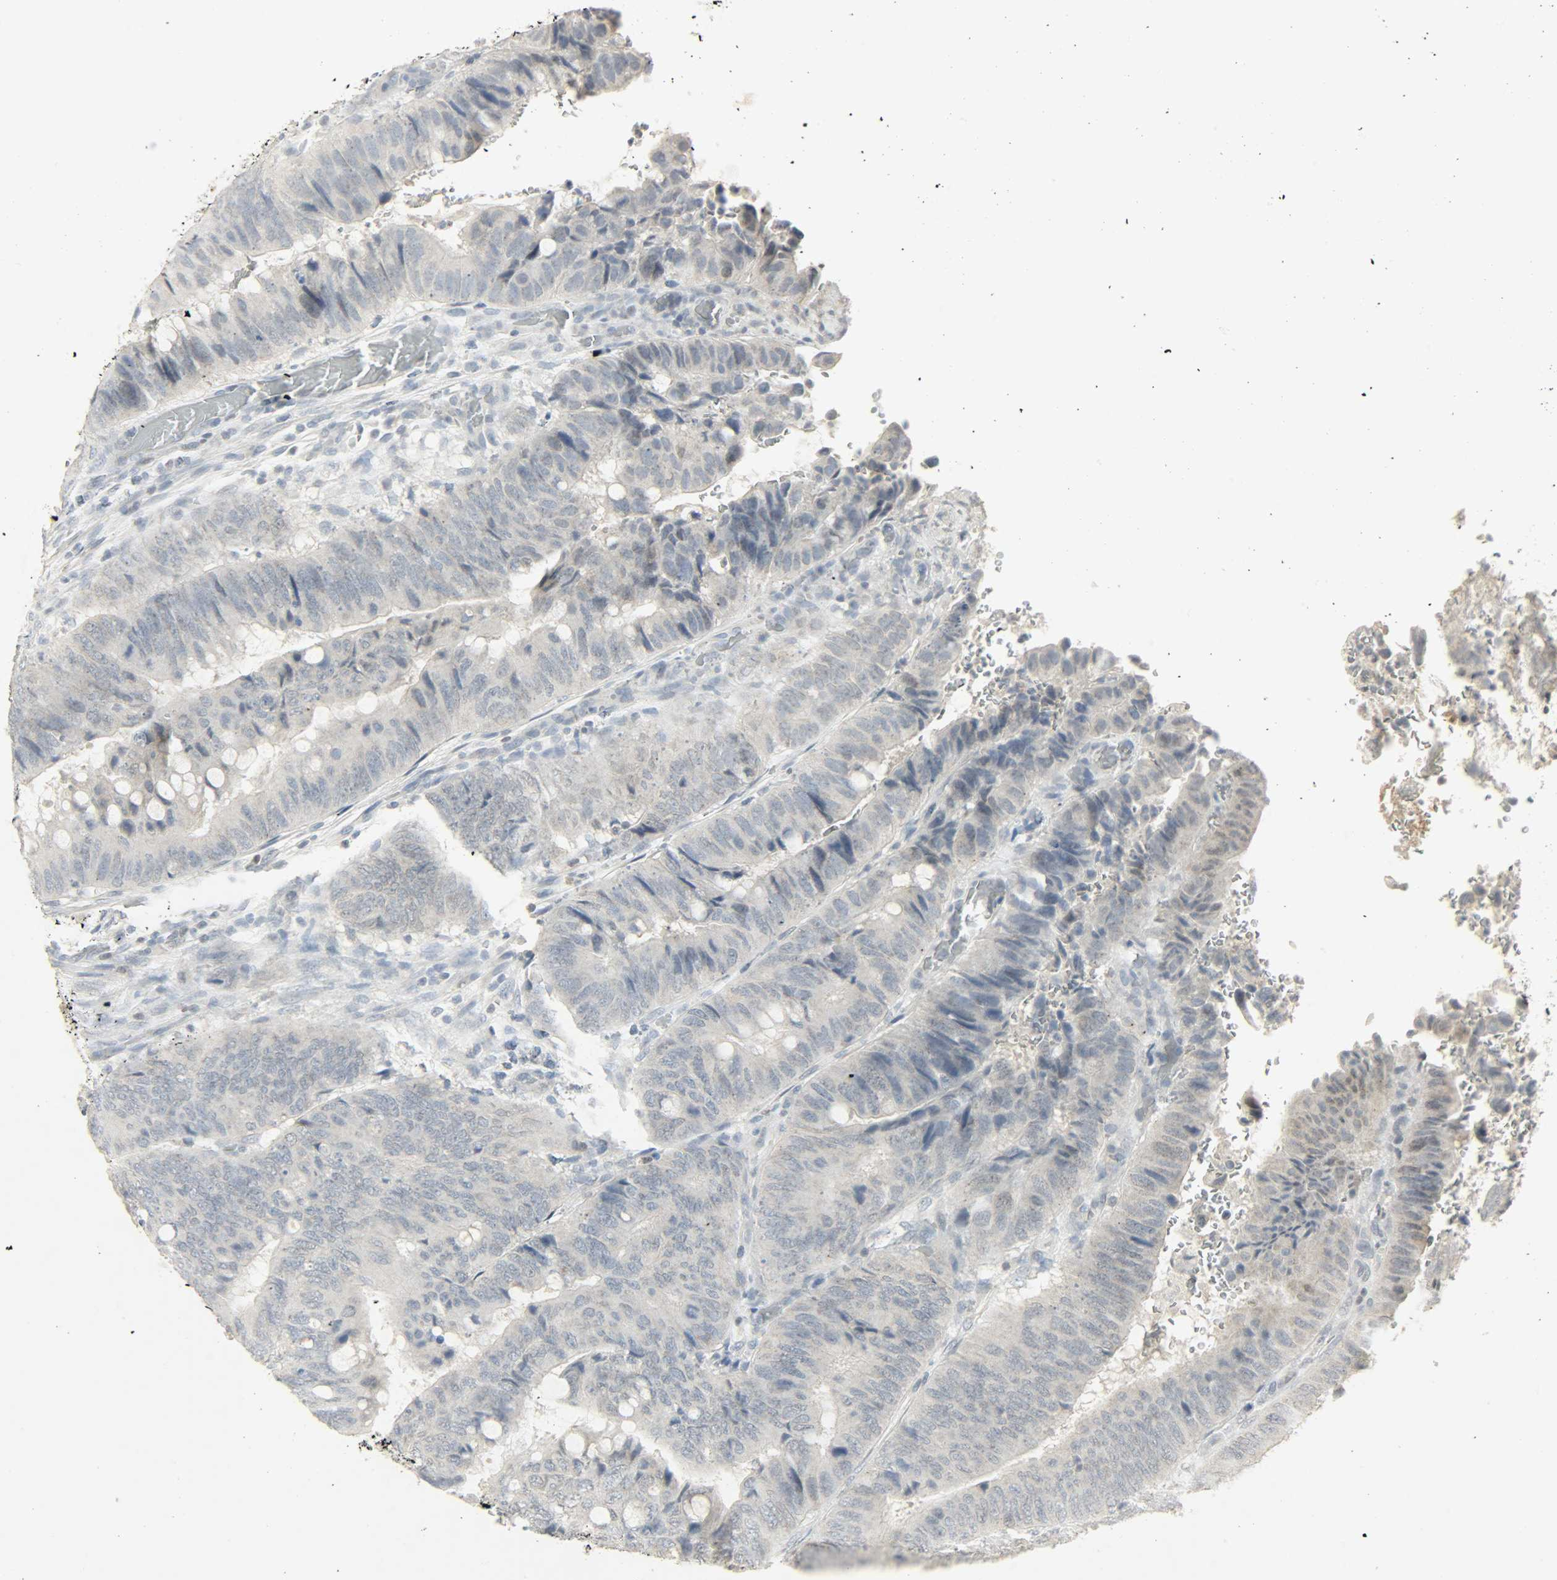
{"staining": {"intensity": "weak", "quantity": "<25%", "location": "cytoplasmic/membranous,nuclear"}, "tissue": "colorectal cancer", "cell_type": "Tumor cells", "image_type": "cancer", "snomed": [{"axis": "morphology", "description": "Normal tissue, NOS"}, {"axis": "morphology", "description": "Adenocarcinoma, NOS"}, {"axis": "topography", "description": "Rectum"}, {"axis": "topography", "description": "Peripheral nerve tissue"}], "caption": "Image shows no significant protein staining in tumor cells of adenocarcinoma (colorectal). The staining is performed using DAB (3,3'-diaminobenzidine) brown chromogen with nuclei counter-stained in using hematoxylin.", "gene": "CAMK4", "patient": {"sex": "male", "age": 92}}